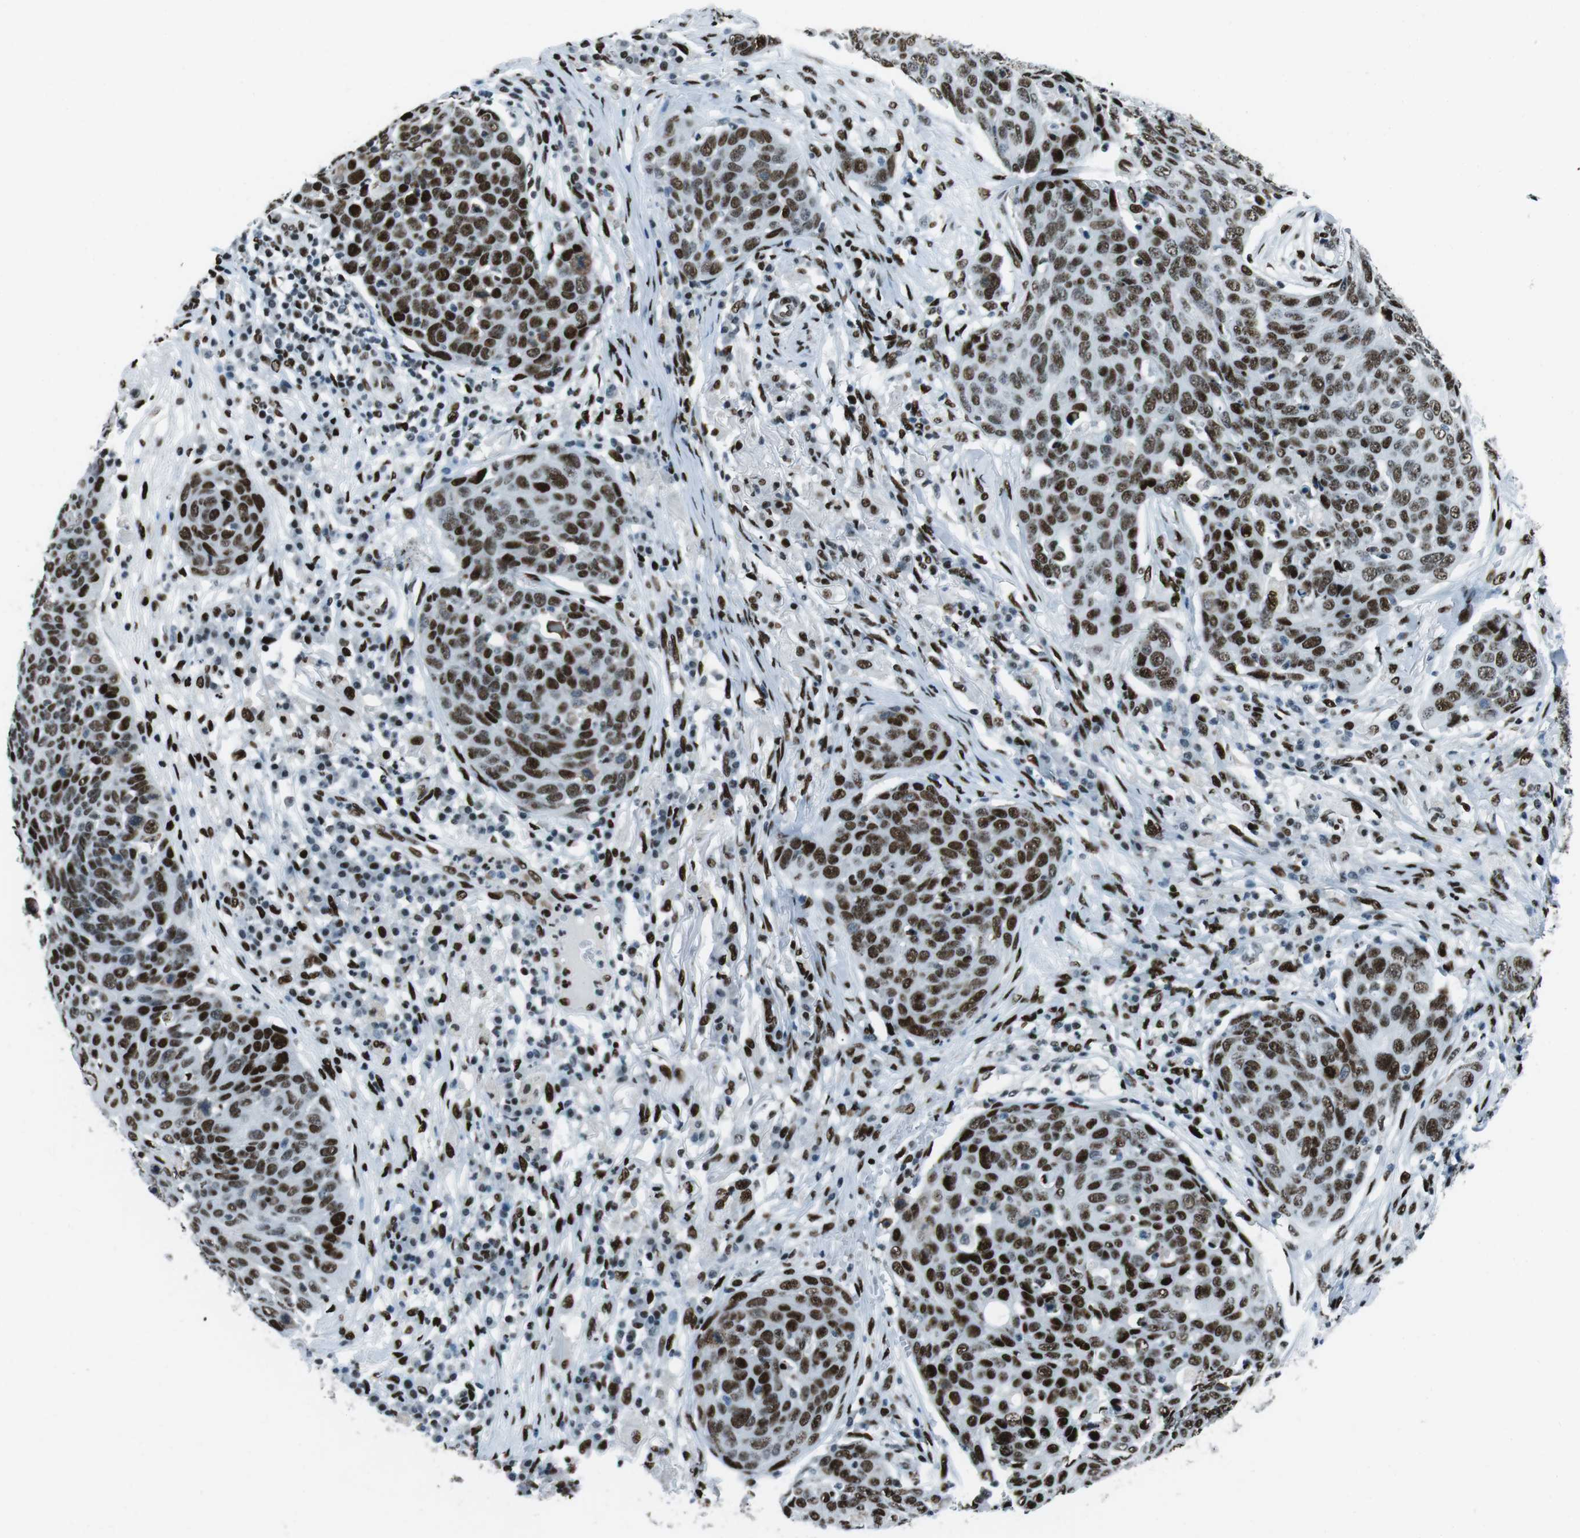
{"staining": {"intensity": "strong", "quantity": ">75%", "location": "nuclear"}, "tissue": "skin cancer", "cell_type": "Tumor cells", "image_type": "cancer", "snomed": [{"axis": "morphology", "description": "Squamous cell carcinoma in situ, NOS"}, {"axis": "morphology", "description": "Squamous cell carcinoma, NOS"}, {"axis": "topography", "description": "Skin"}], "caption": "The photomicrograph displays a brown stain indicating the presence of a protein in the nuclear of tumor cells in skin squamous cell carcinoma in situ.", "gene": "PML", "patient": {"sex": "male", "age": 93}}